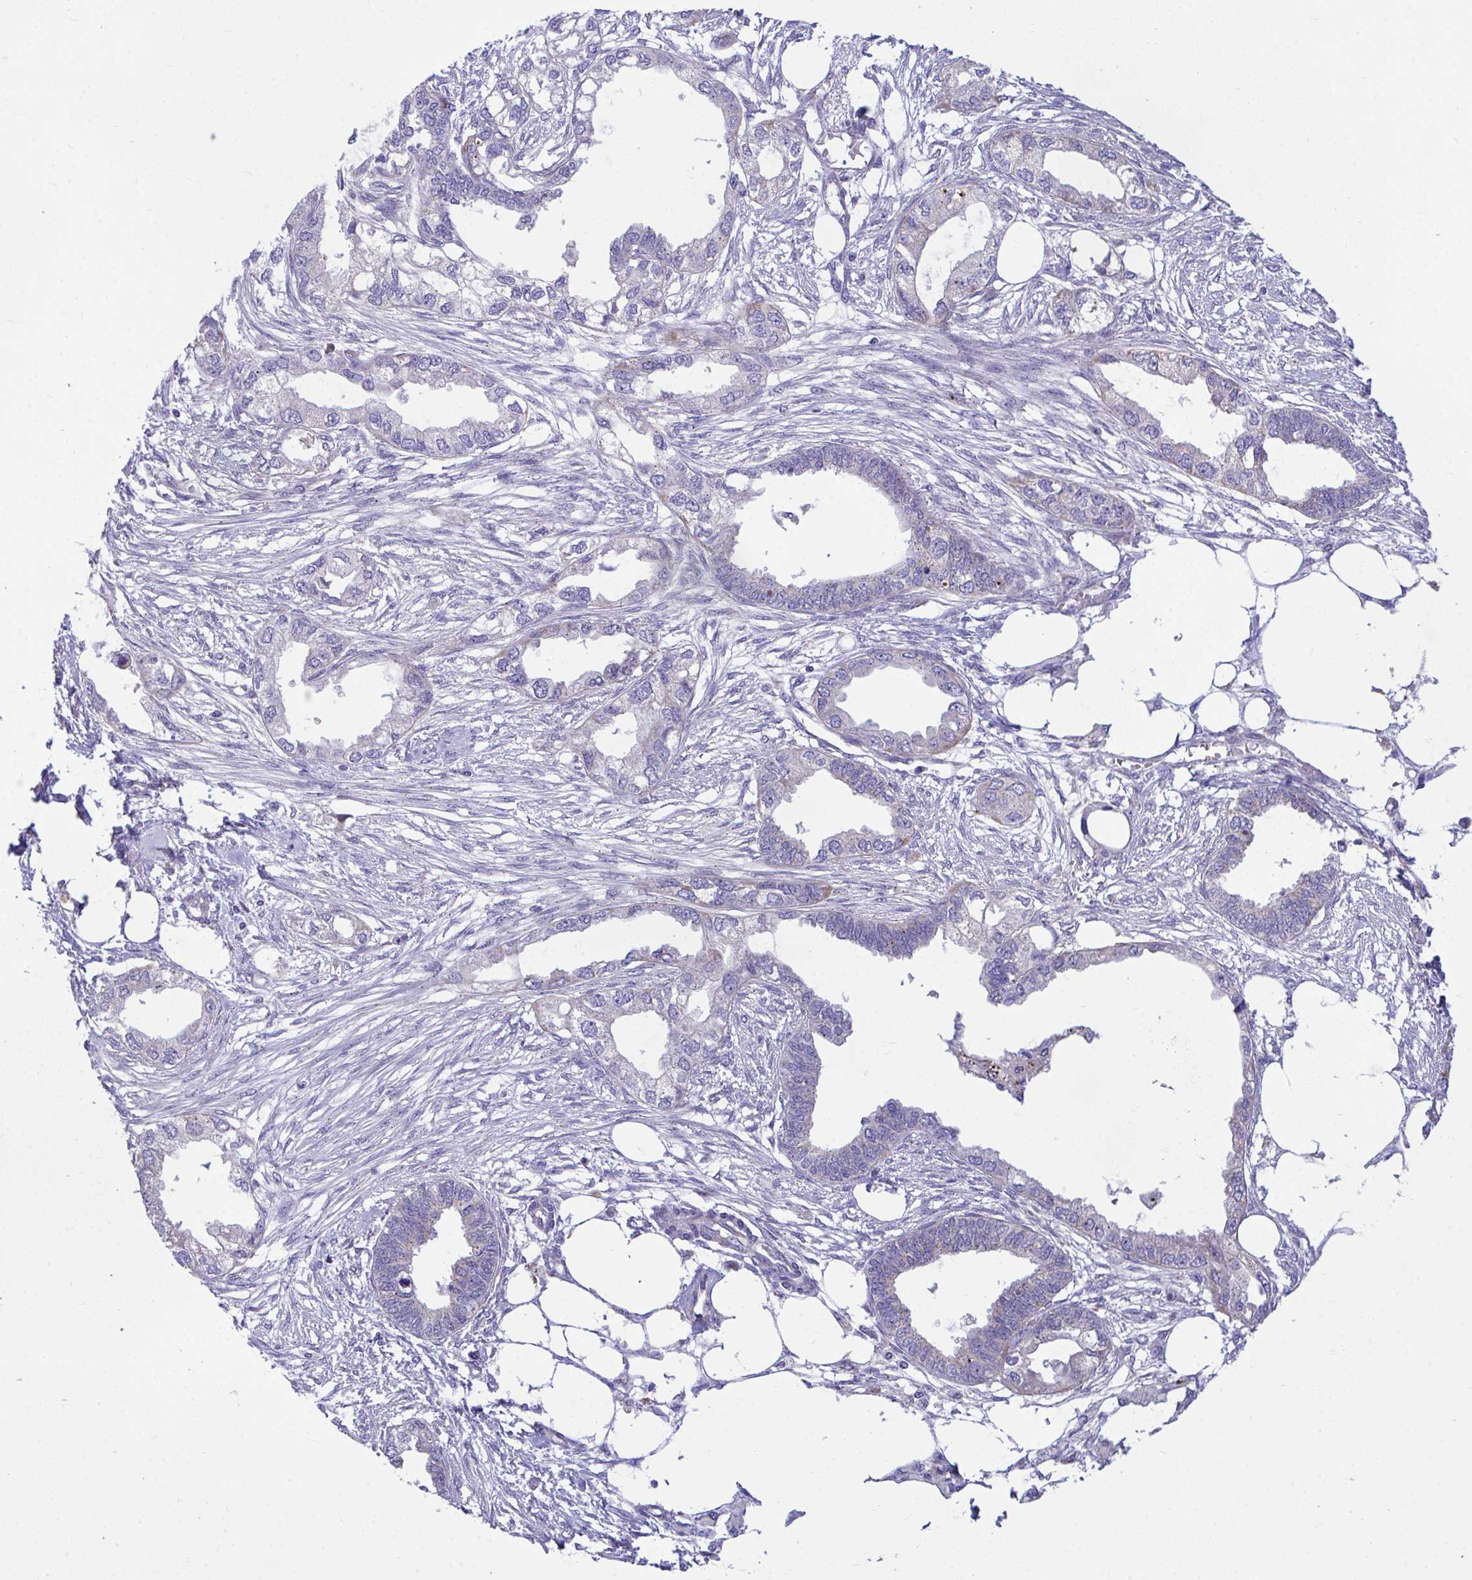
{"staining": {"intensity": "negative", "quantity": "none", "location": "none"}, "tissue": "endometrial cancer", "cell_type": "Tumor cells", "image_type": "cancer", "snomed": [{"axis": "morphology", "description": "Adenocarcinoma, NOS"}, {"axis": "morphology", "description": "Adenocarcinoma, metastatic, NOS"}, {"axis": "topography", "description": "Adipose tissue"}, {"axis": "topography", "description": "Endometrium"}], "caption": "Adenocarcinoma (endometrial) stained for a protein using immunohistochemistry displays no staining tumor cells.", "gene": "MRPS16", "patient": {"sex": "female", "age": 67}}